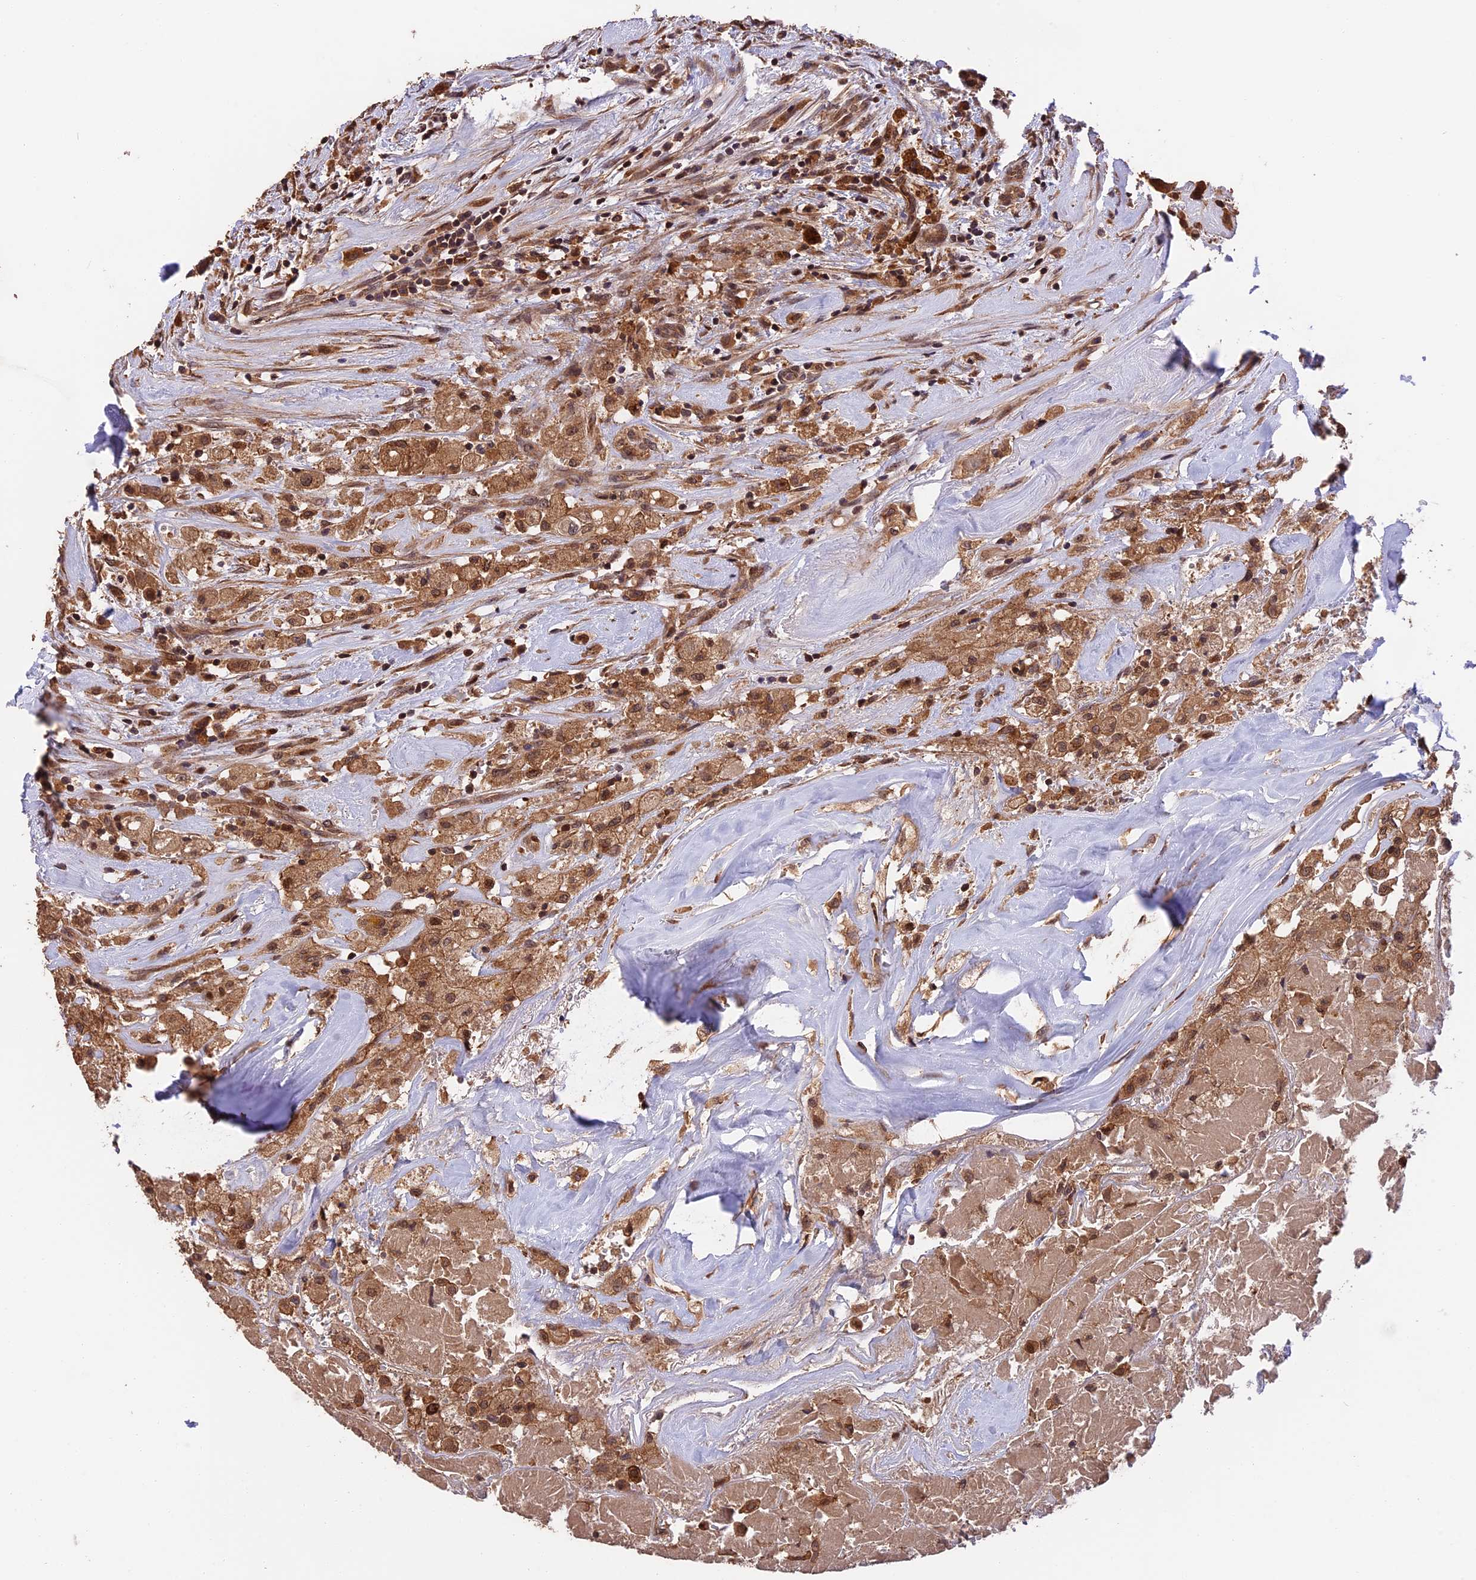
{"staining": {"intensity": "moderate", "quantity": ">75%", "location": "cytoplasmic/membranous,nuclear"}, "tissue": "thyroid cancer", "cell_type": "Tumor cells", "image_type": "cancer", "snomed": [{"axis": "morphology", "description": "Papillary adenocarcinoma, NOS"}, {"axis": "topography", "description": "Thyroid gland"}], "caption": "The histopathology image exhibits immunohistochemical staining of thyroid cancer (papillary adenocarcinoma). There is moderate cytoplasmic/membranous and nuclear staining is present in approximately >75% of tumor cells.", "gene": "ESCO1", "patient": {"sex": "female", "age": 59}}